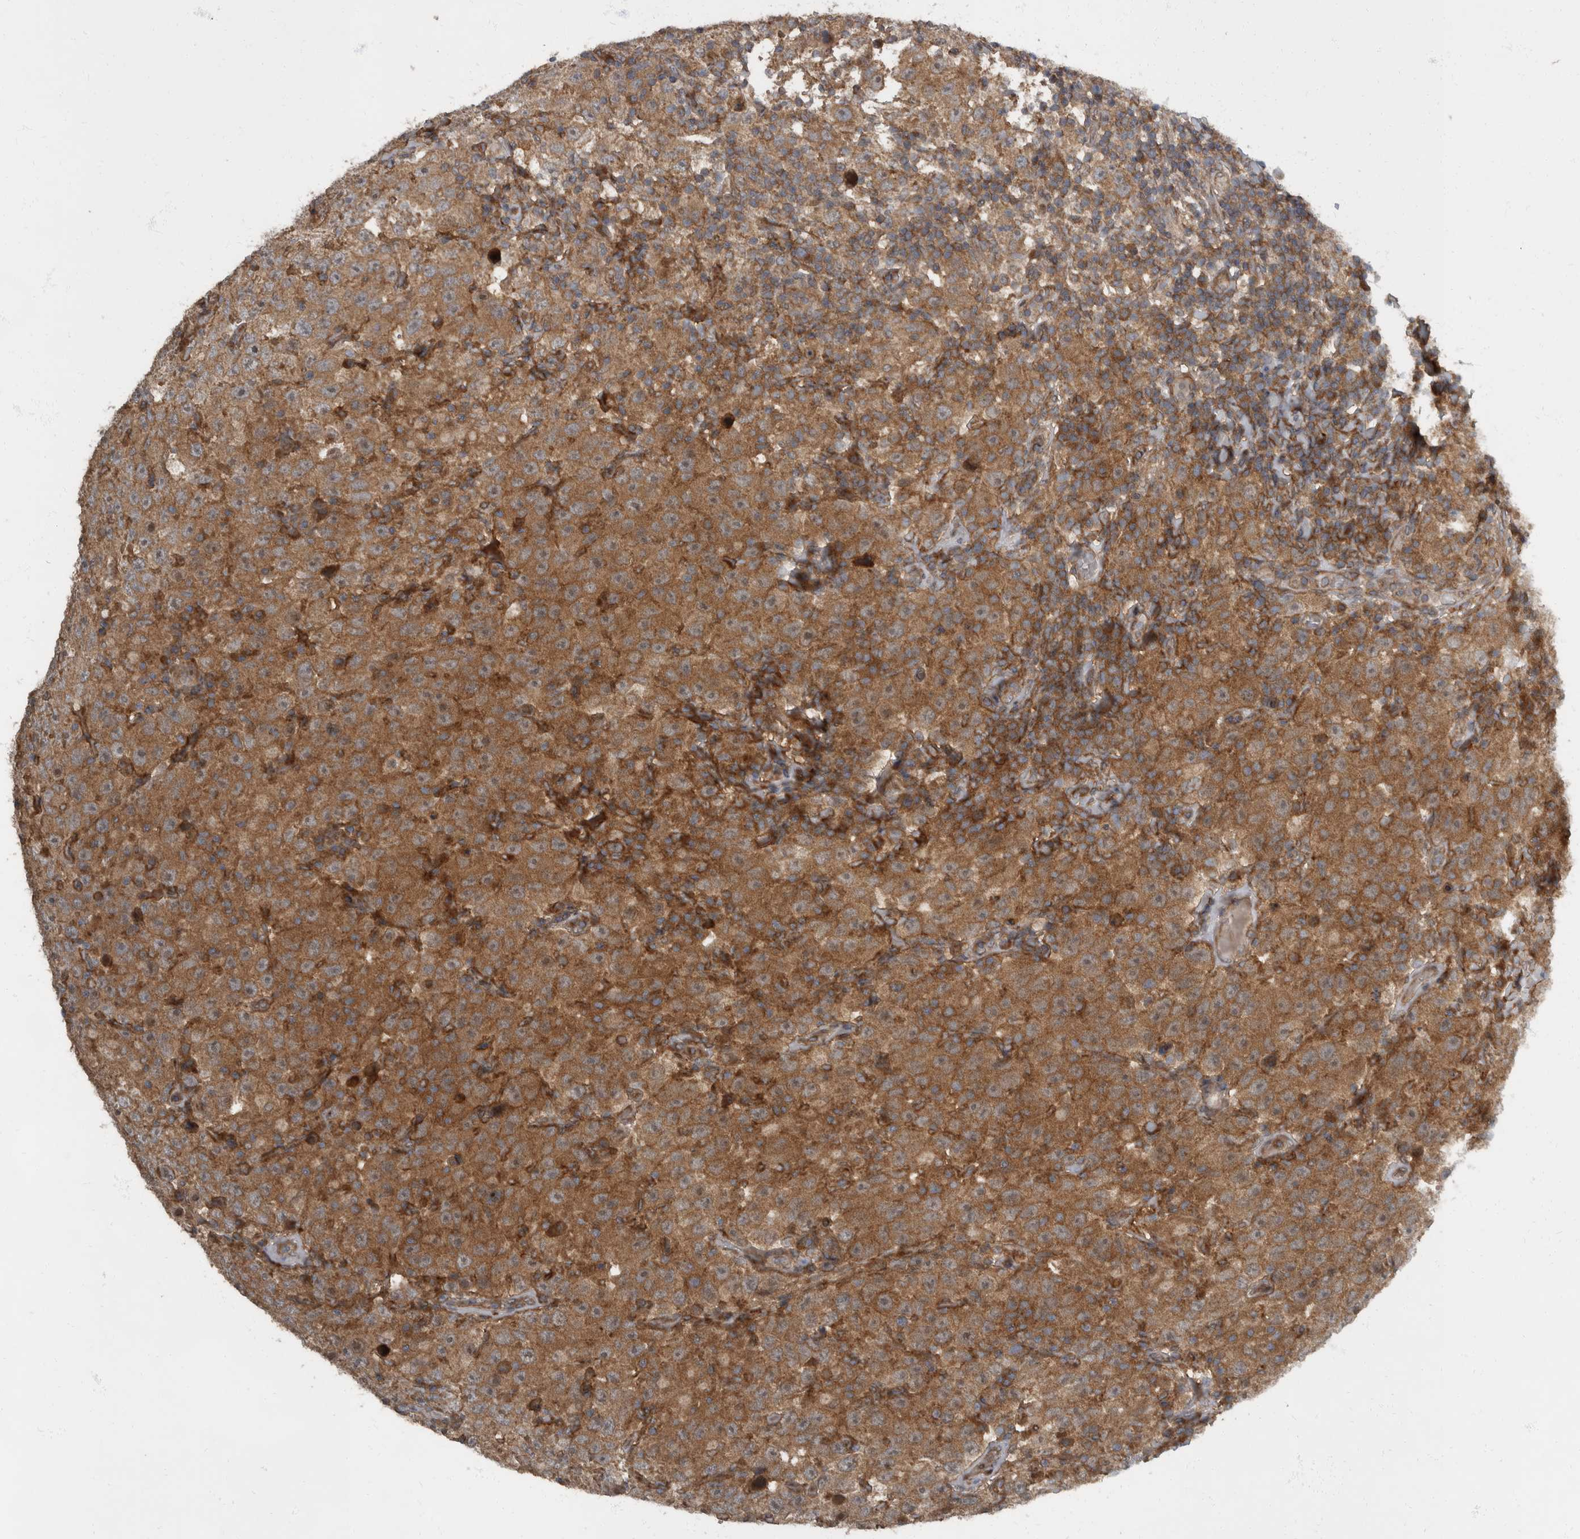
{"staining": {"intensity": "strong", "quantity": ">75%", "location": "cytoplasmic/membranous"}, "tissue": "testis cancer", "cell_type": "Tumor cells", "image_type": "cancer", "snomed": [{"axis": "morphology", "description": "Seminoma, NOS"}, {"axis": "topography", "description": "Testis"}], "caption": "Immunohistochemistry (DAB) staining of human testis cancer (seminoma) displays strong cytoplasmic/membranous protein positivity in approximately >75% of tumor cells.", "gene": "RABGGTB", "patient": {"sex": "male", "age": 41}}